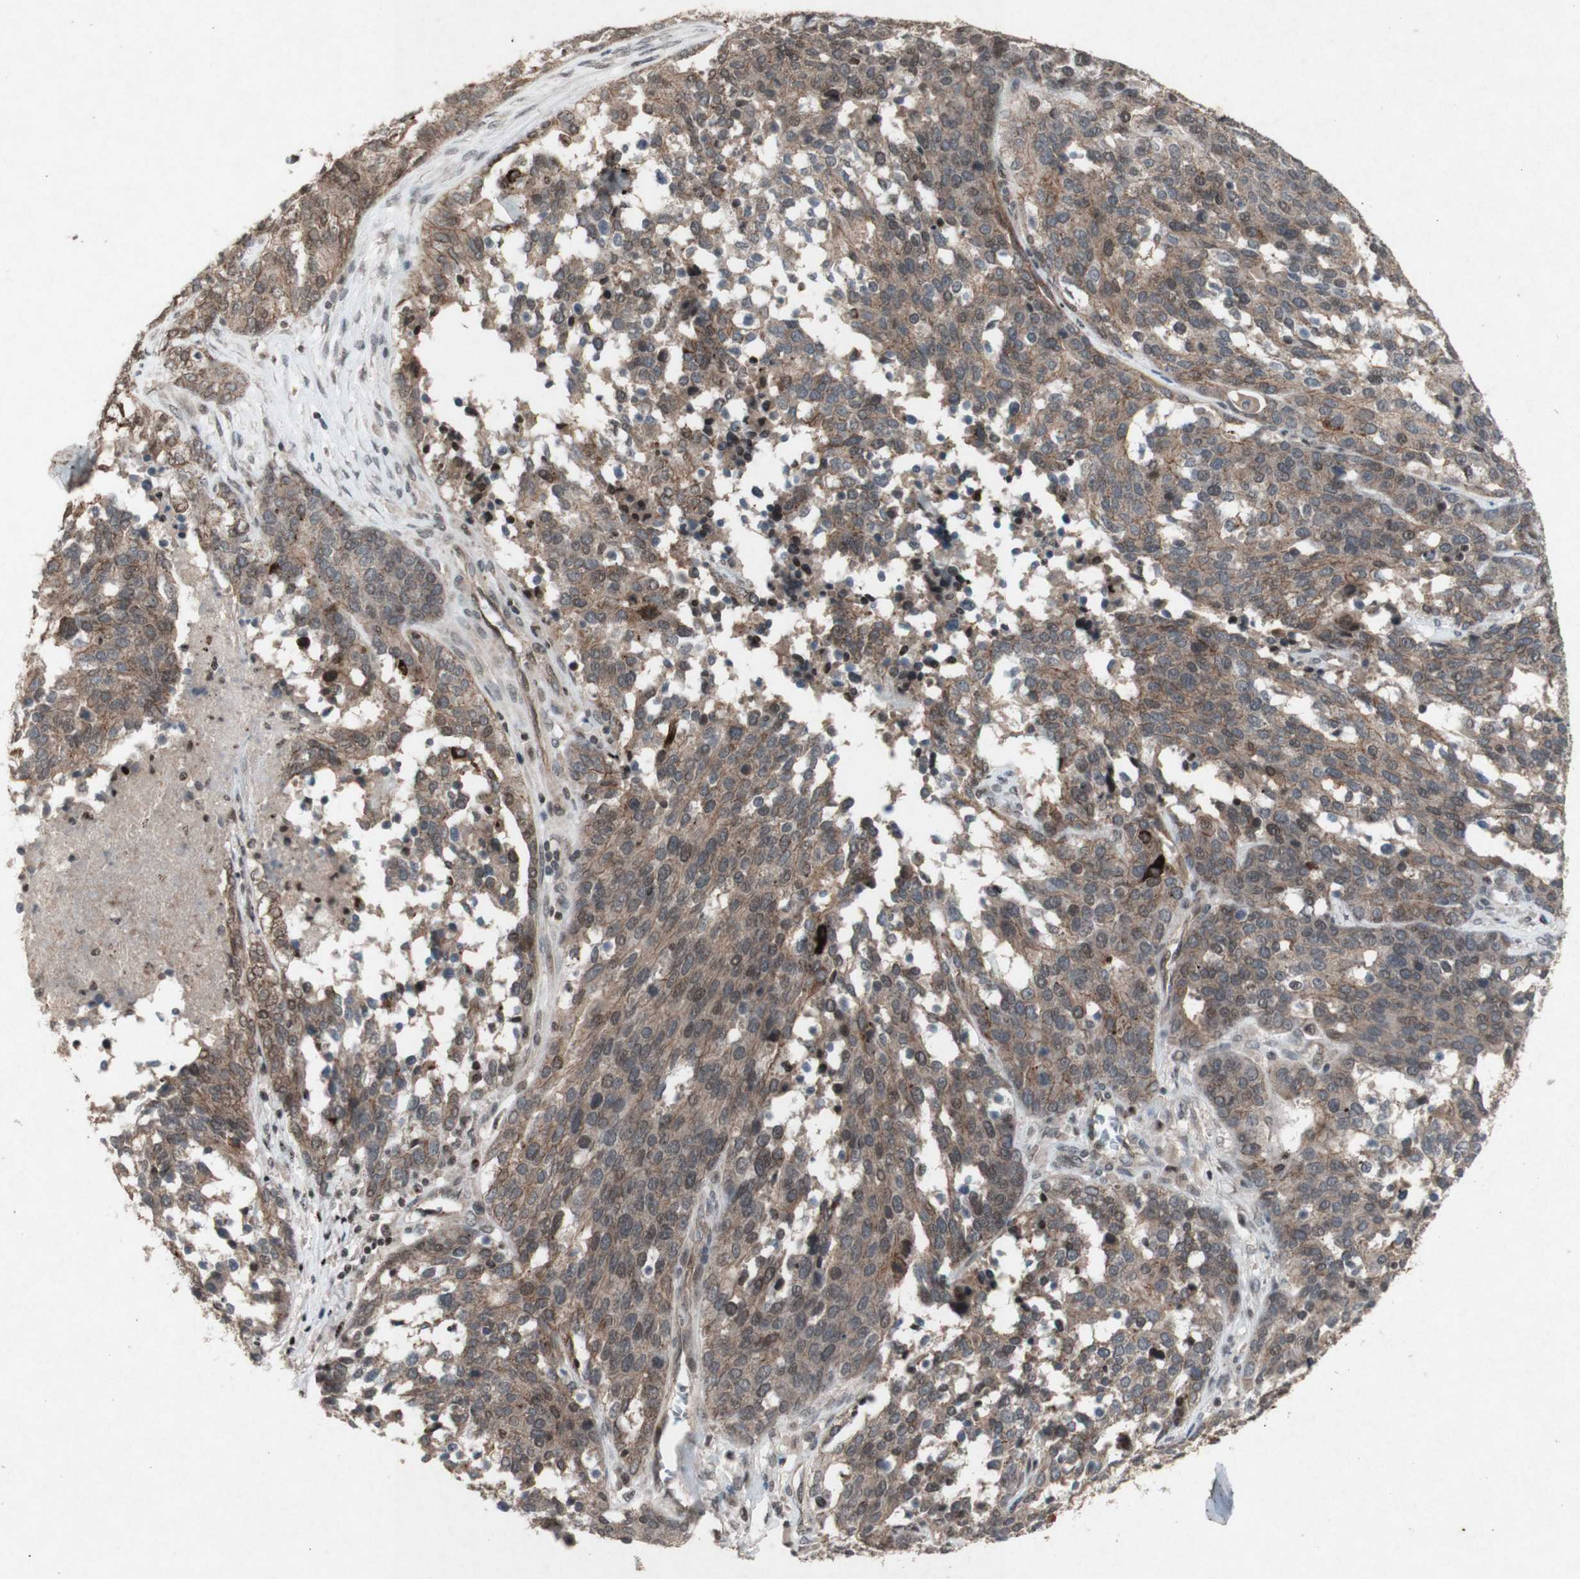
{"staining": {"intensity": "weak", "quantity": ">75%", "location": "cytoplasmic/membranous"}, "tissue": "ovarian cancer", "cell_type": "Tumor cells", "image_type": "cancer", "snomed": [{"axis": "morphology", "description": "Cystadenocarcinoma, serous, NOS"}, {"axis": "topography", "description": "Ovary"}], "caption": "Immunohistochemical staining of ovarian cancer (serous cystadenocarcinoma) reveals weak cytoplasmic/membranous protein positivity in about >75% of tumor cells.", "gene": "PLXNA1", "patient": {"sex": "female", "age": 44}}